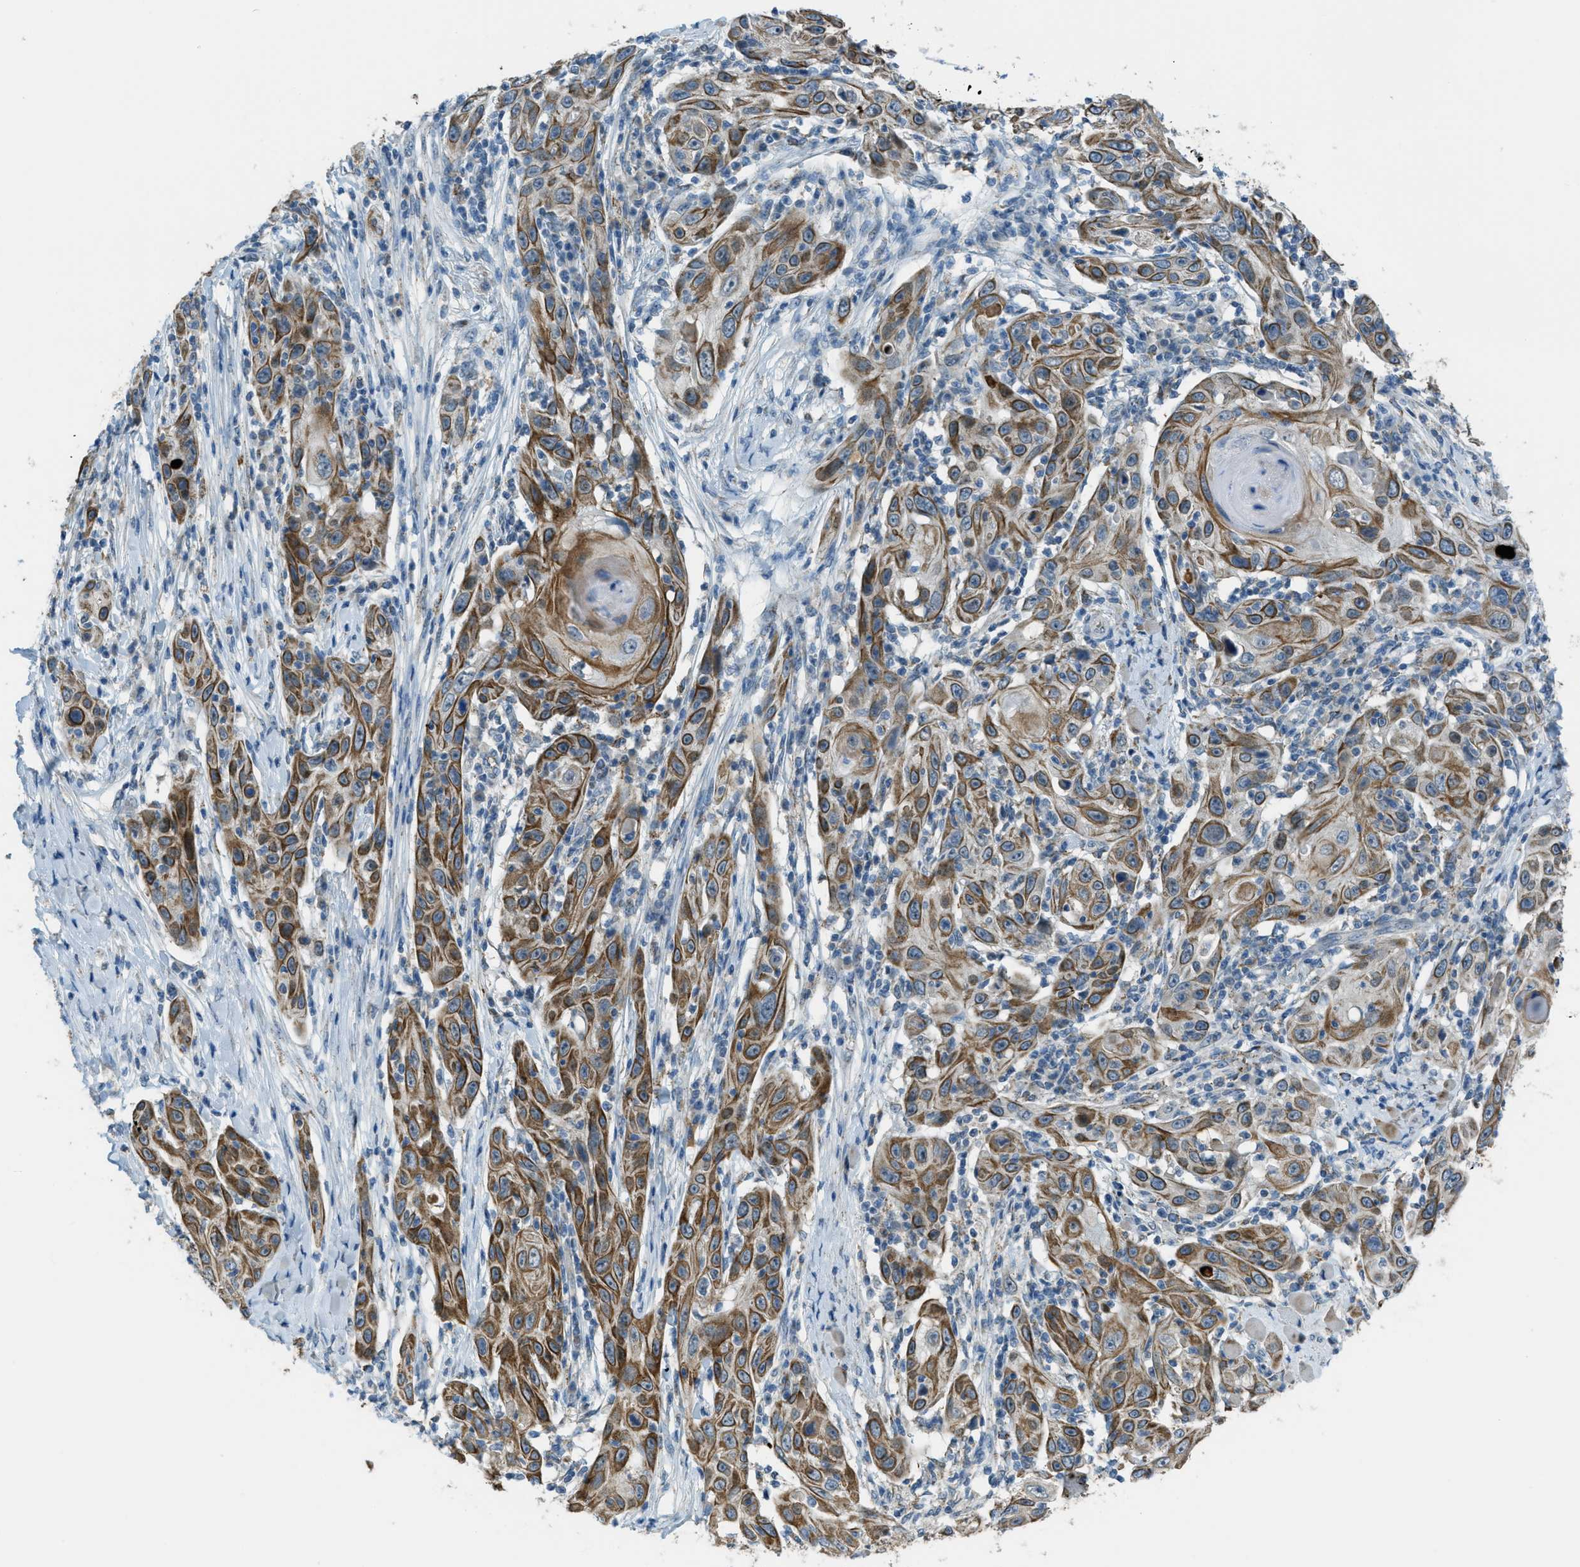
{"staining": {"intensity": "moderate", "quantity": ">75%", "location": "cytoplasmic/membranous"}, "tissue": "skin cancer", "cell_type": "Tumor cells", "image_type": "cancer", "snomed": [{"axis": "morphology", "description": "Squamous cell carcinoma, NOS"}, {"axis": "topography", "description": "Skin"}], "caption": "Protein expression analysis of skin cancer (squamous cell carcinoma) shows moderate cytoplasmic/membranous expression in about >75% of tumor cells.", "gene": "CDON", "patient": {"sex": "female", "age": 88}}